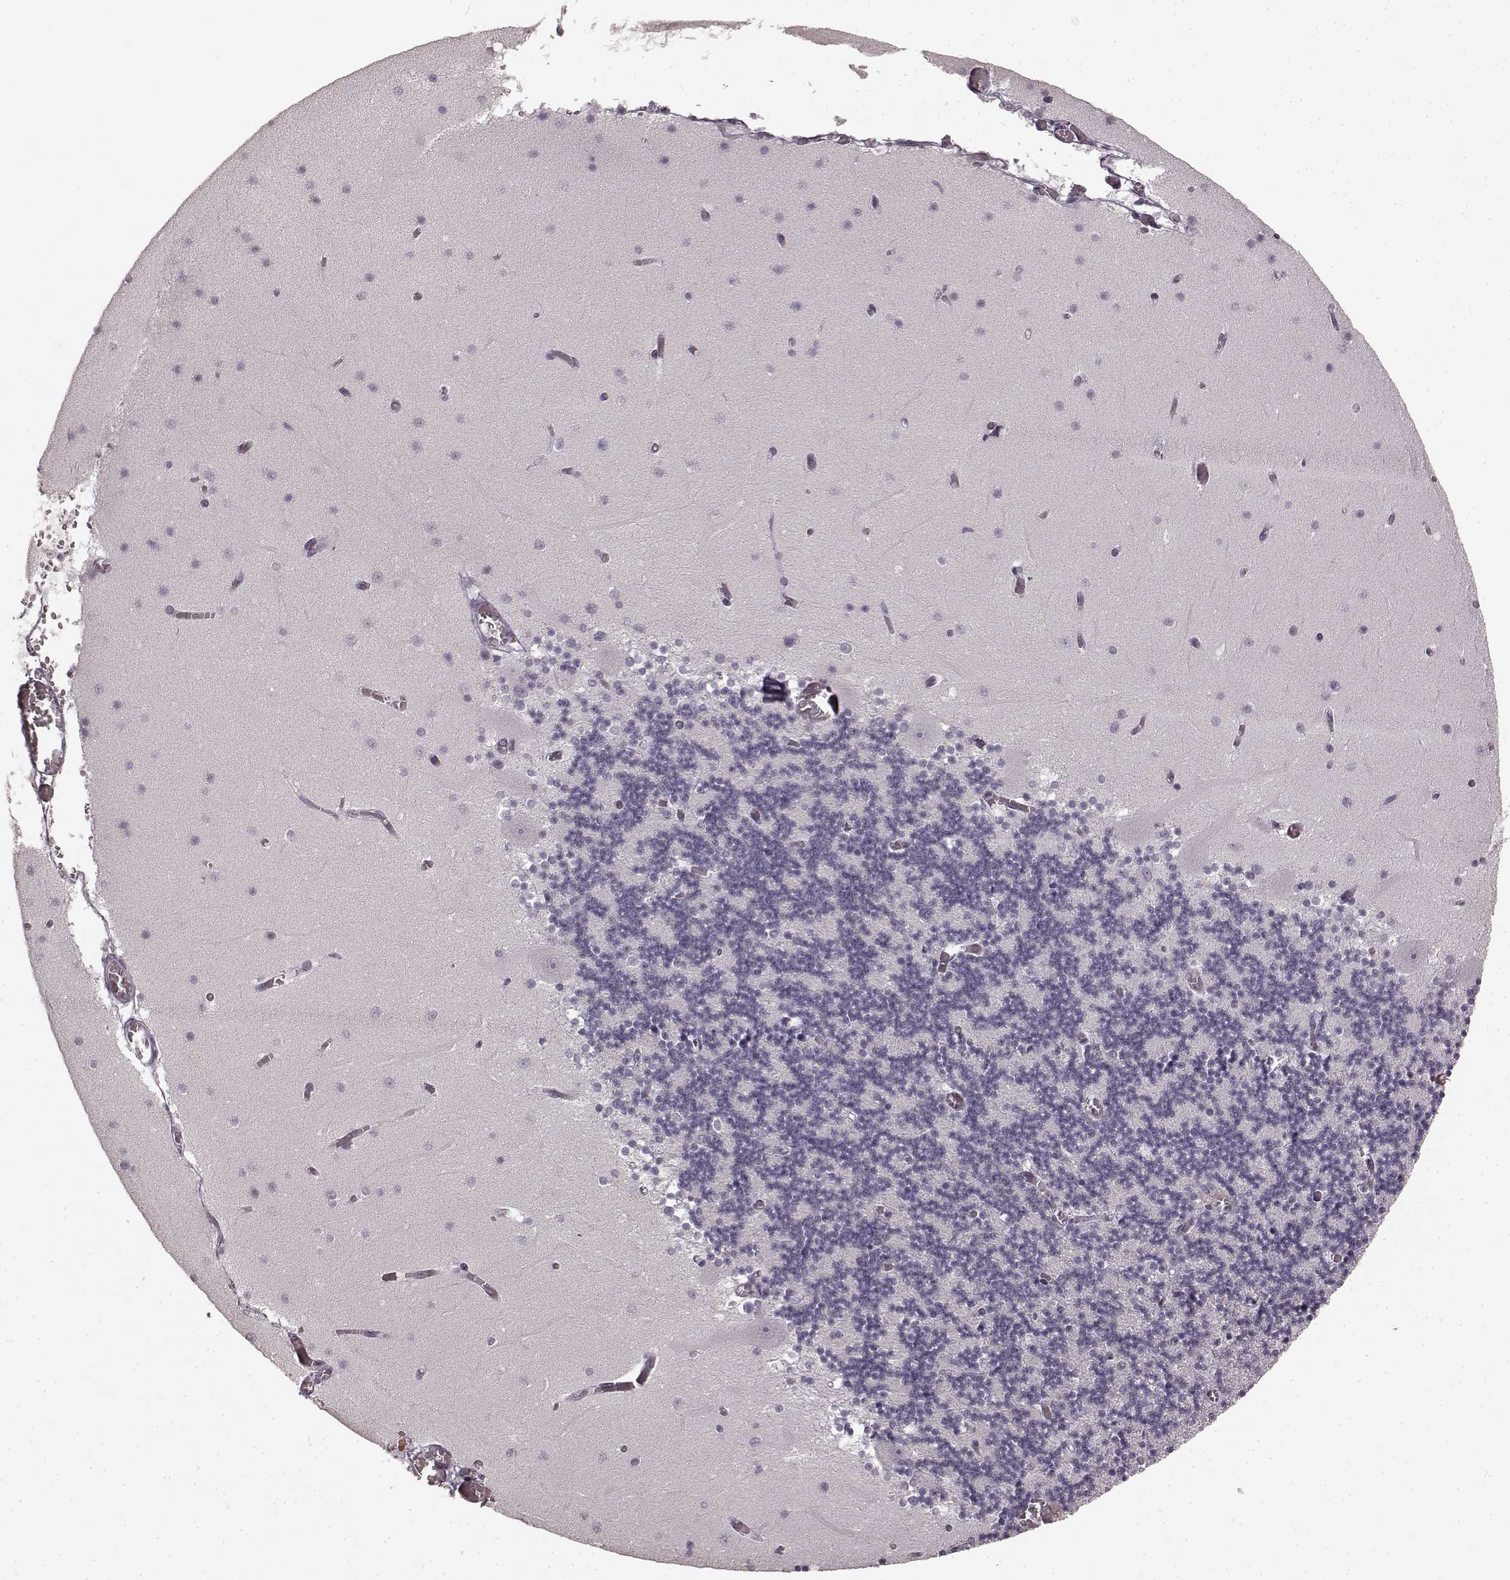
{"staining": {"intensity": "negative", "quantity": "none", "location": "none"}, "tissue": "cerebellum", "cell_type": "Cells in granular layer", "image_type": "normal", "snomed": [{"axis": "morphology", "description": "Normal tissue, NOS"}, {"axis": "topography", "description": "Cerebellum"}], "caption": "Immunohistochemical staining of normal human cerebellum displays no significant staining in cells in granular layer. The staining was performed using DAB (3,3'-diaminobenzidine) to visualize the protein expression in brown, while the nuclei were stained in blue with hematoxylin (Magnification: 20x).", "gene": "CCNA2", "patient": {"sex": "female", "age": 28}}